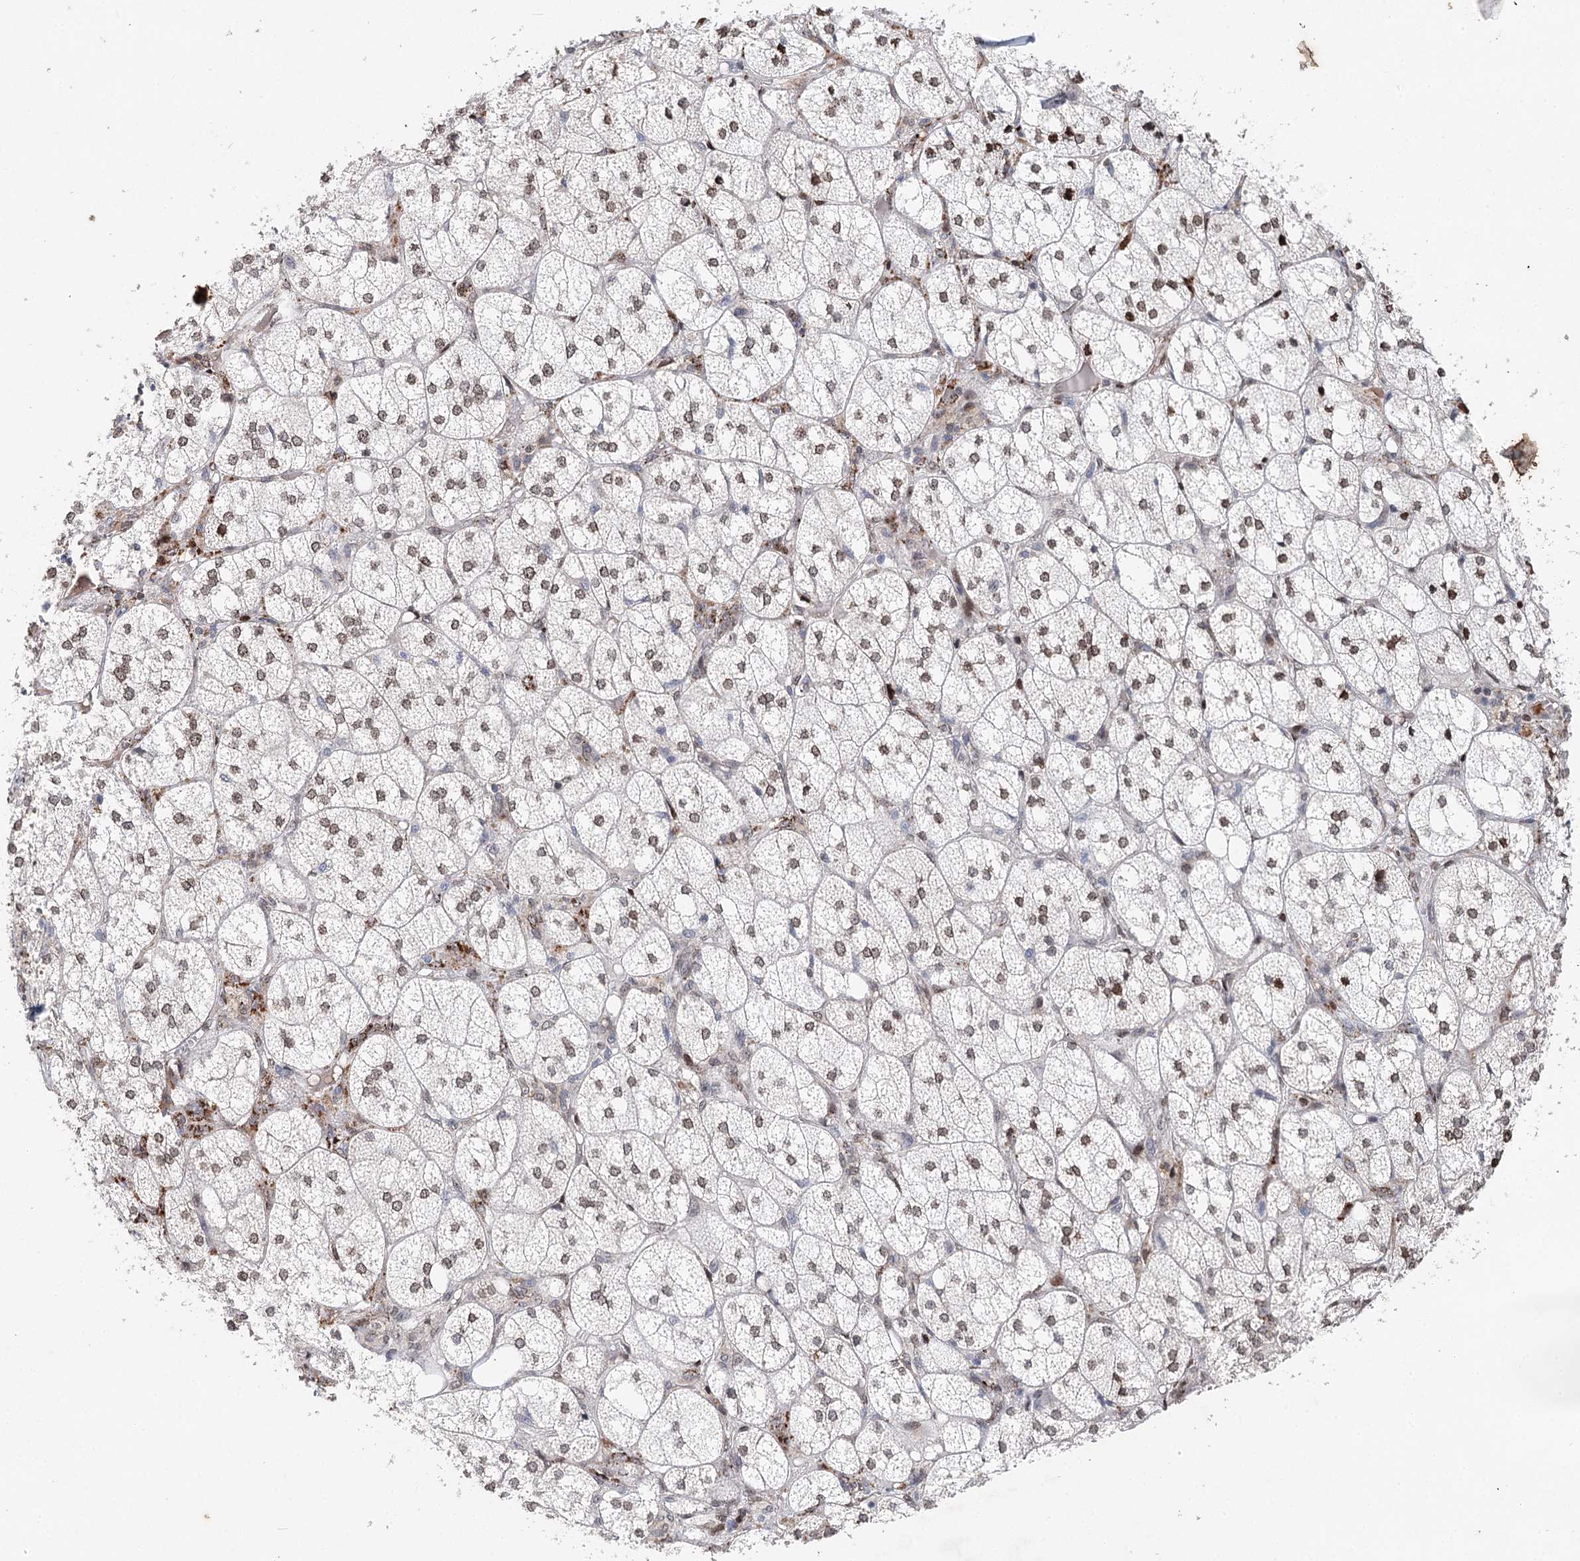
{"staining": {"intensity": "weak", "quantity": "25%-75%", "location": "nuclear"}, "tissue": "adrenal gland", "cell_type": "Glandular cells", "image_type": "normal", "snomed": [{"axis": "morphology", "description": "Normal tissue, NOS"}, {"axis": "topography", "description": "Adrenal gland"}], "caption": "Adrenal gland stained with a brown dye exhibits weak nuclear positive positivity in approximately 25%-75% of glandular cells.", "gene": "FRMD4A", "patient": {"sex": "female", "age": 61}}